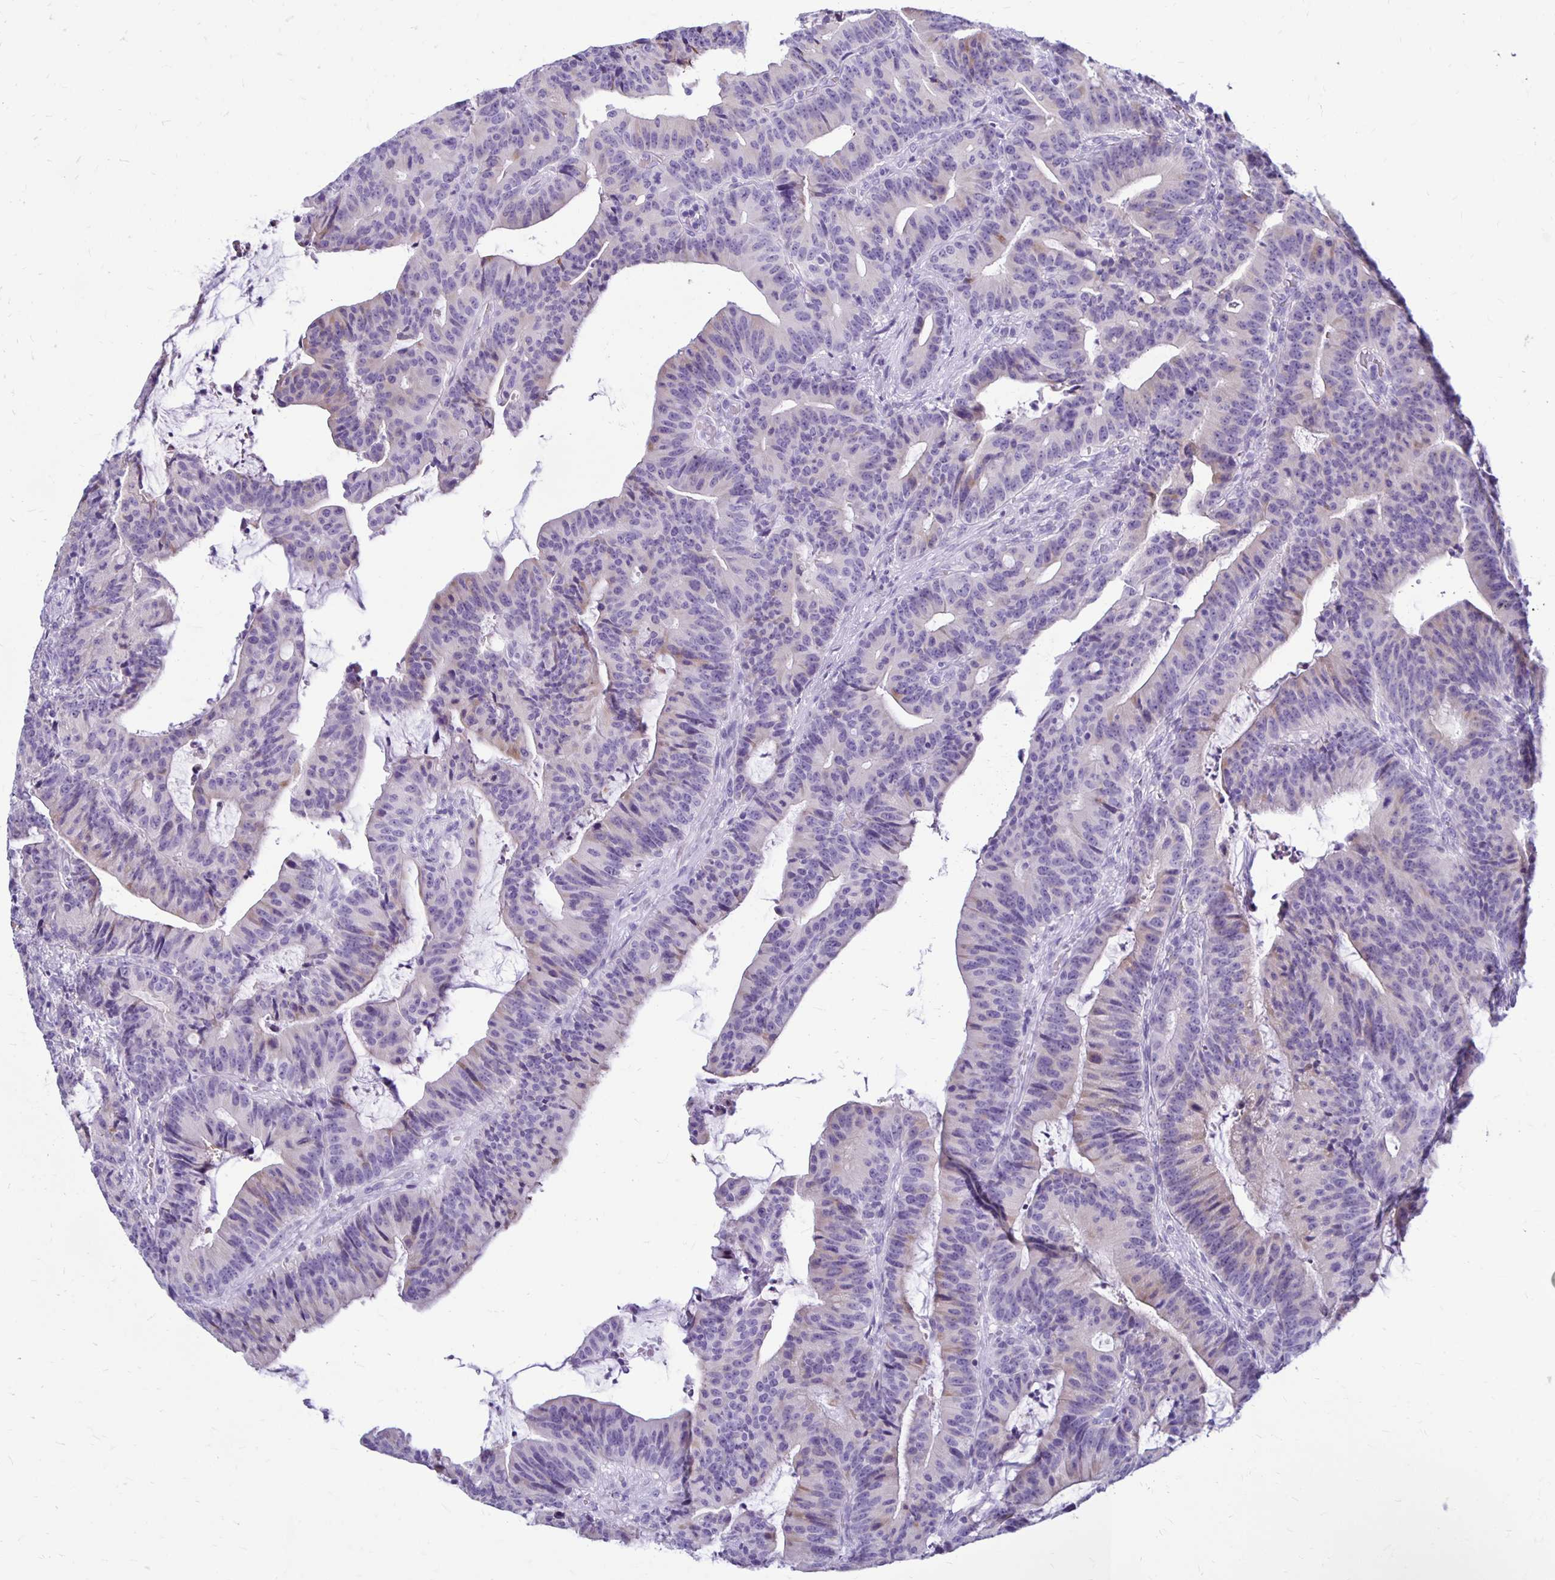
{"staining": {"intensity": "weak", "quantity": "25%-75%", "location": "cytoplasmic/membranous"}, "tissue": "colorectal cancer", "cell_type": "Tumor cells", "image_type": "cancer", "snomed": [{"axis": "morphology", "description": "Adenocarcinoma, NOS"}, {"axis": "topography", "description": "Colon"}], "caption": "Immunohistochemical staining of human colorectal adenocarcinoma demonstrates low levels of weak cytoplasmic/membranous protein staining in approximately 25%-75% of tumor cells. The staining is performed using DAB brown chromogen to label protein expression. The nuclei are counter-stained blue using hematoxylin.", "gene": "FNTB", "patient": {"sex": "female", "age": 78}}